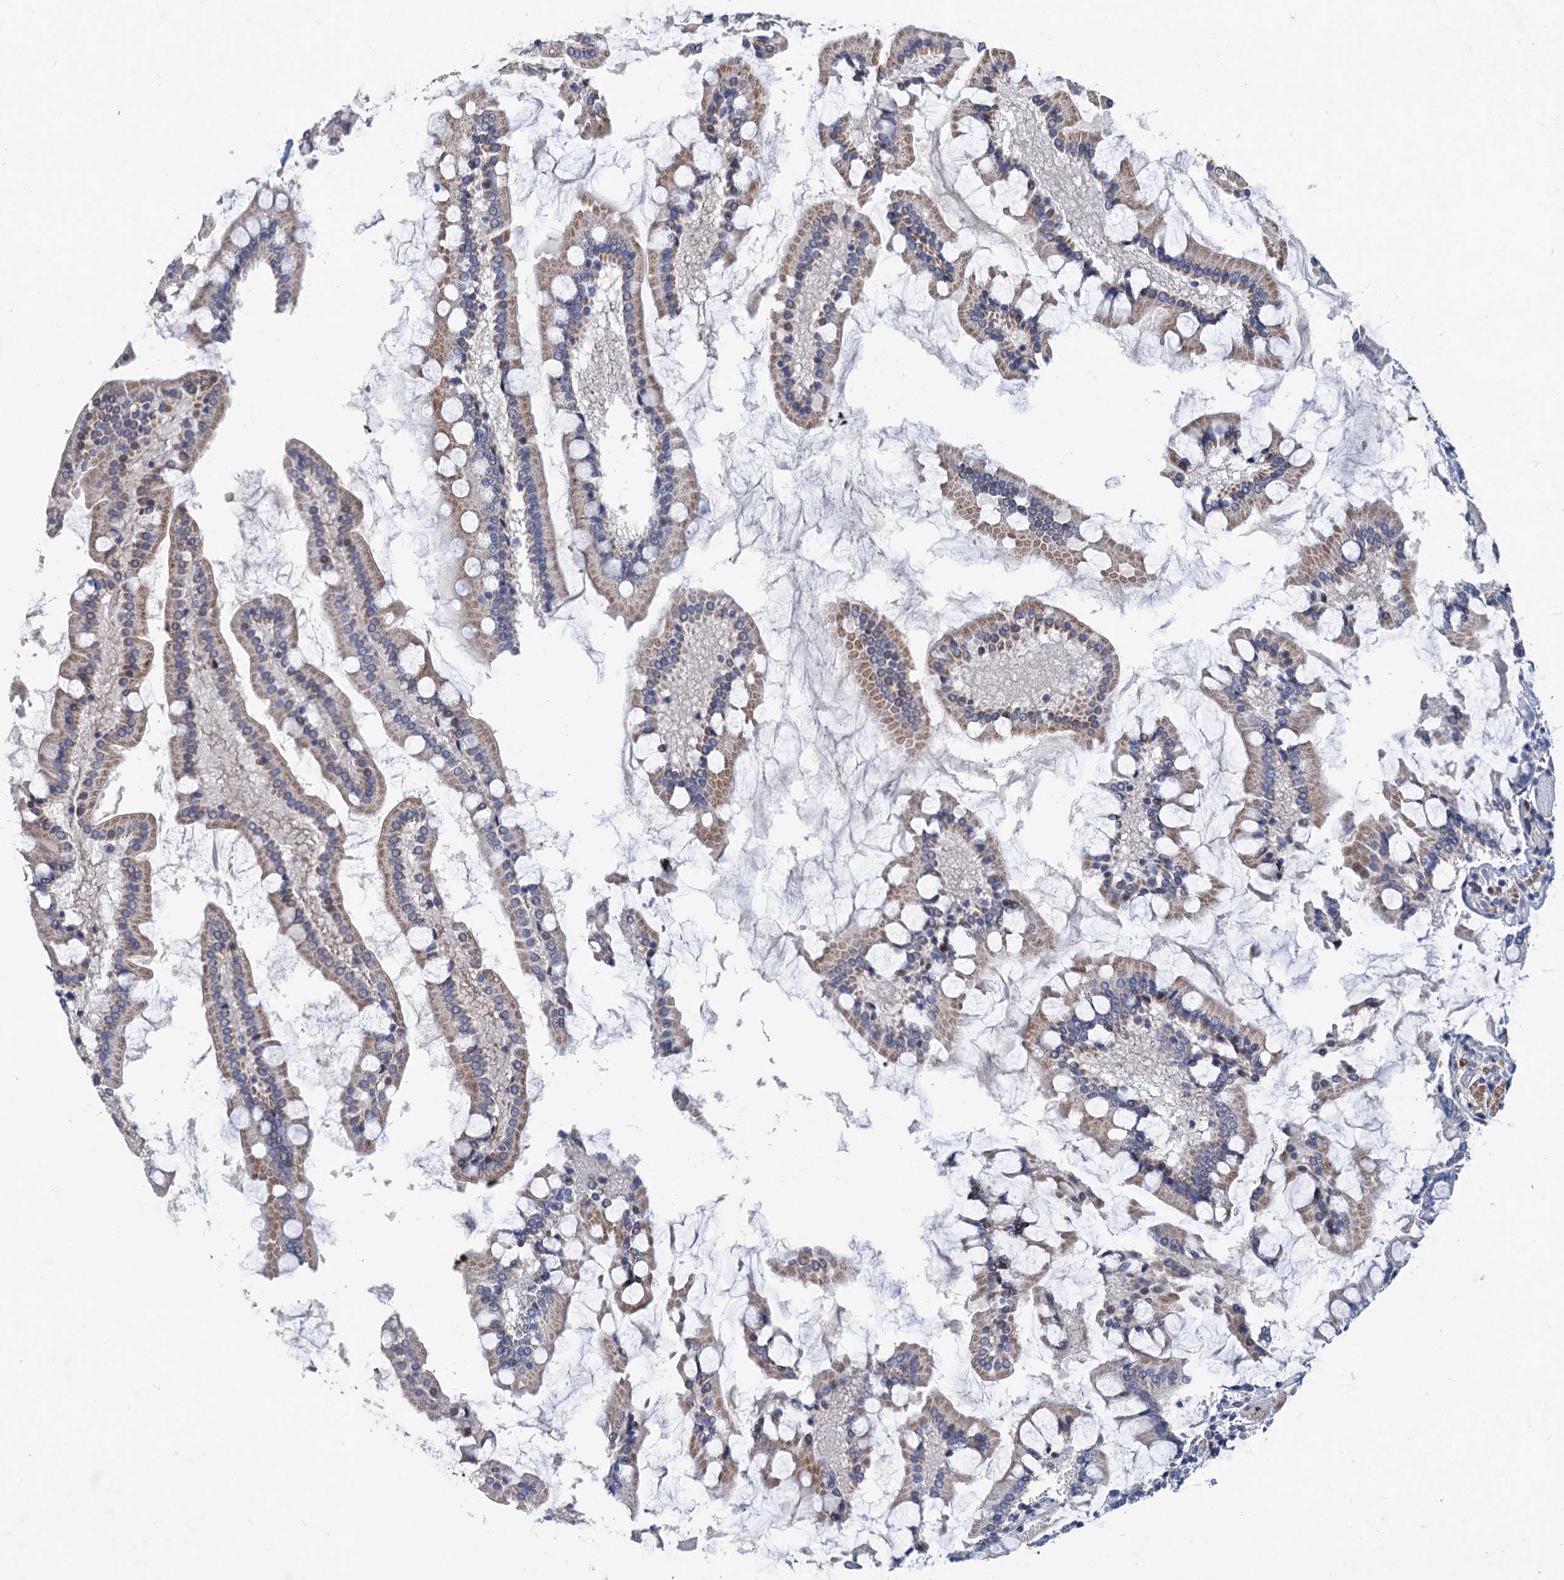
{"staining": {"intensity": "weak", "quantity": "25%-75%", "location": "cytoplasmic/membranous"}, "tissue": "small intestine", "cell_type": "Glandular cells", "image_type": "normal", "snomed": [{"axis": "morphology", "description": "Normal tissue, NOS"}, {"axis": "topography", "description": "Small intestine"}], "caption": "About 25%-75% of glandular cells in unremarkable human small intestine demonstrate weak cytoplasmic/membranous protein expression as visualized by brown immunohistochemical staining.", "gene": "ESYT3", "patient": {"sex": "male", "age": 41}}